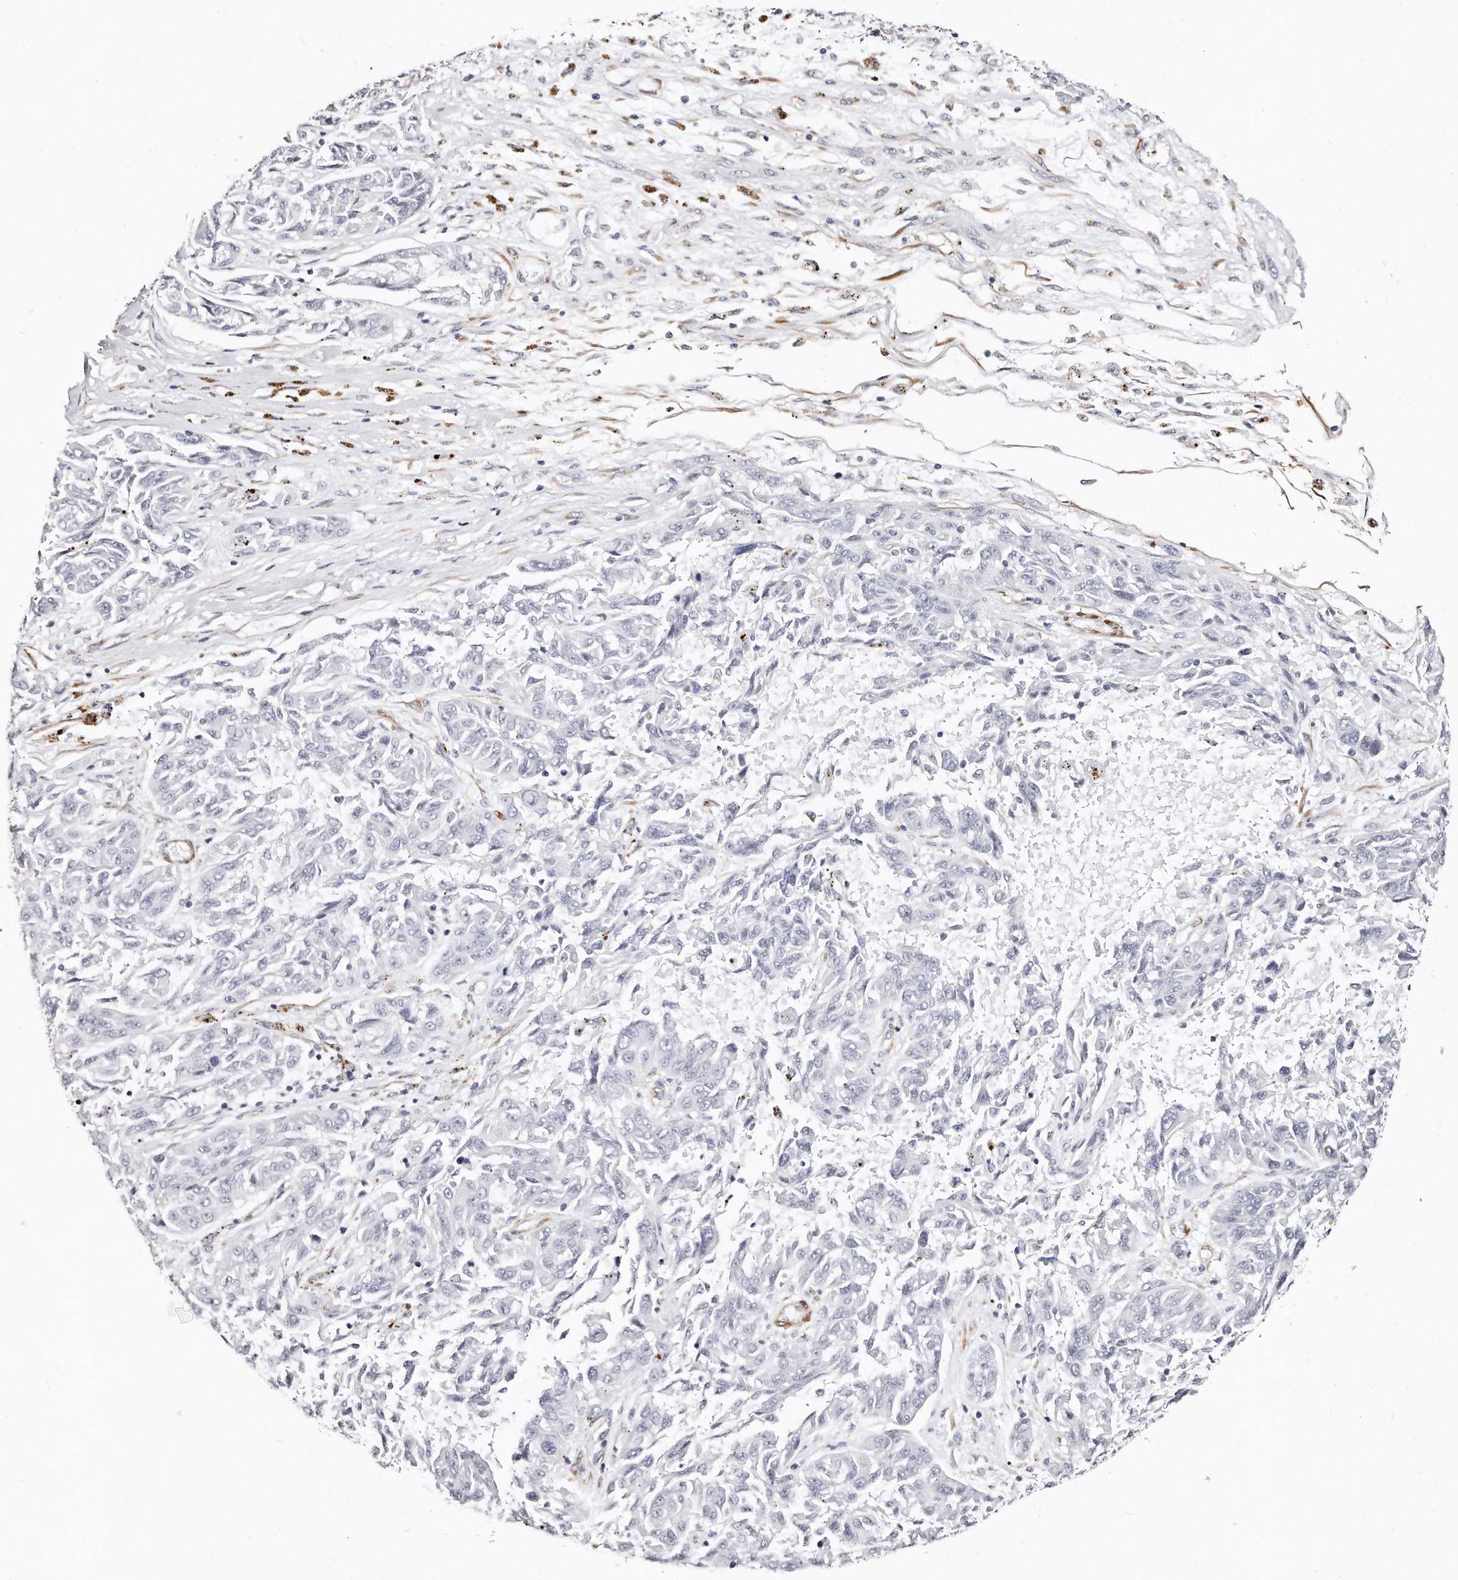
{"staining": {"intensity": "negative", "quantity": "none", "location": "none"}, "tissue": "melanoma", "cell_type": "Tumor cells", "image_type": "cancer", "snomed": [{"axis": "morphology", "description": "Malignant melanoma, NOS"}, {"axis": "topography", "description": "Skin"}], "caption": "Immunohistochemistry photomicrograph of malignant melanoma stained for a protein (brown), which demonstrates no staining in tumor cells.", "gene": "LMOD1", "patient": {"sex": "male", "age": 53}}